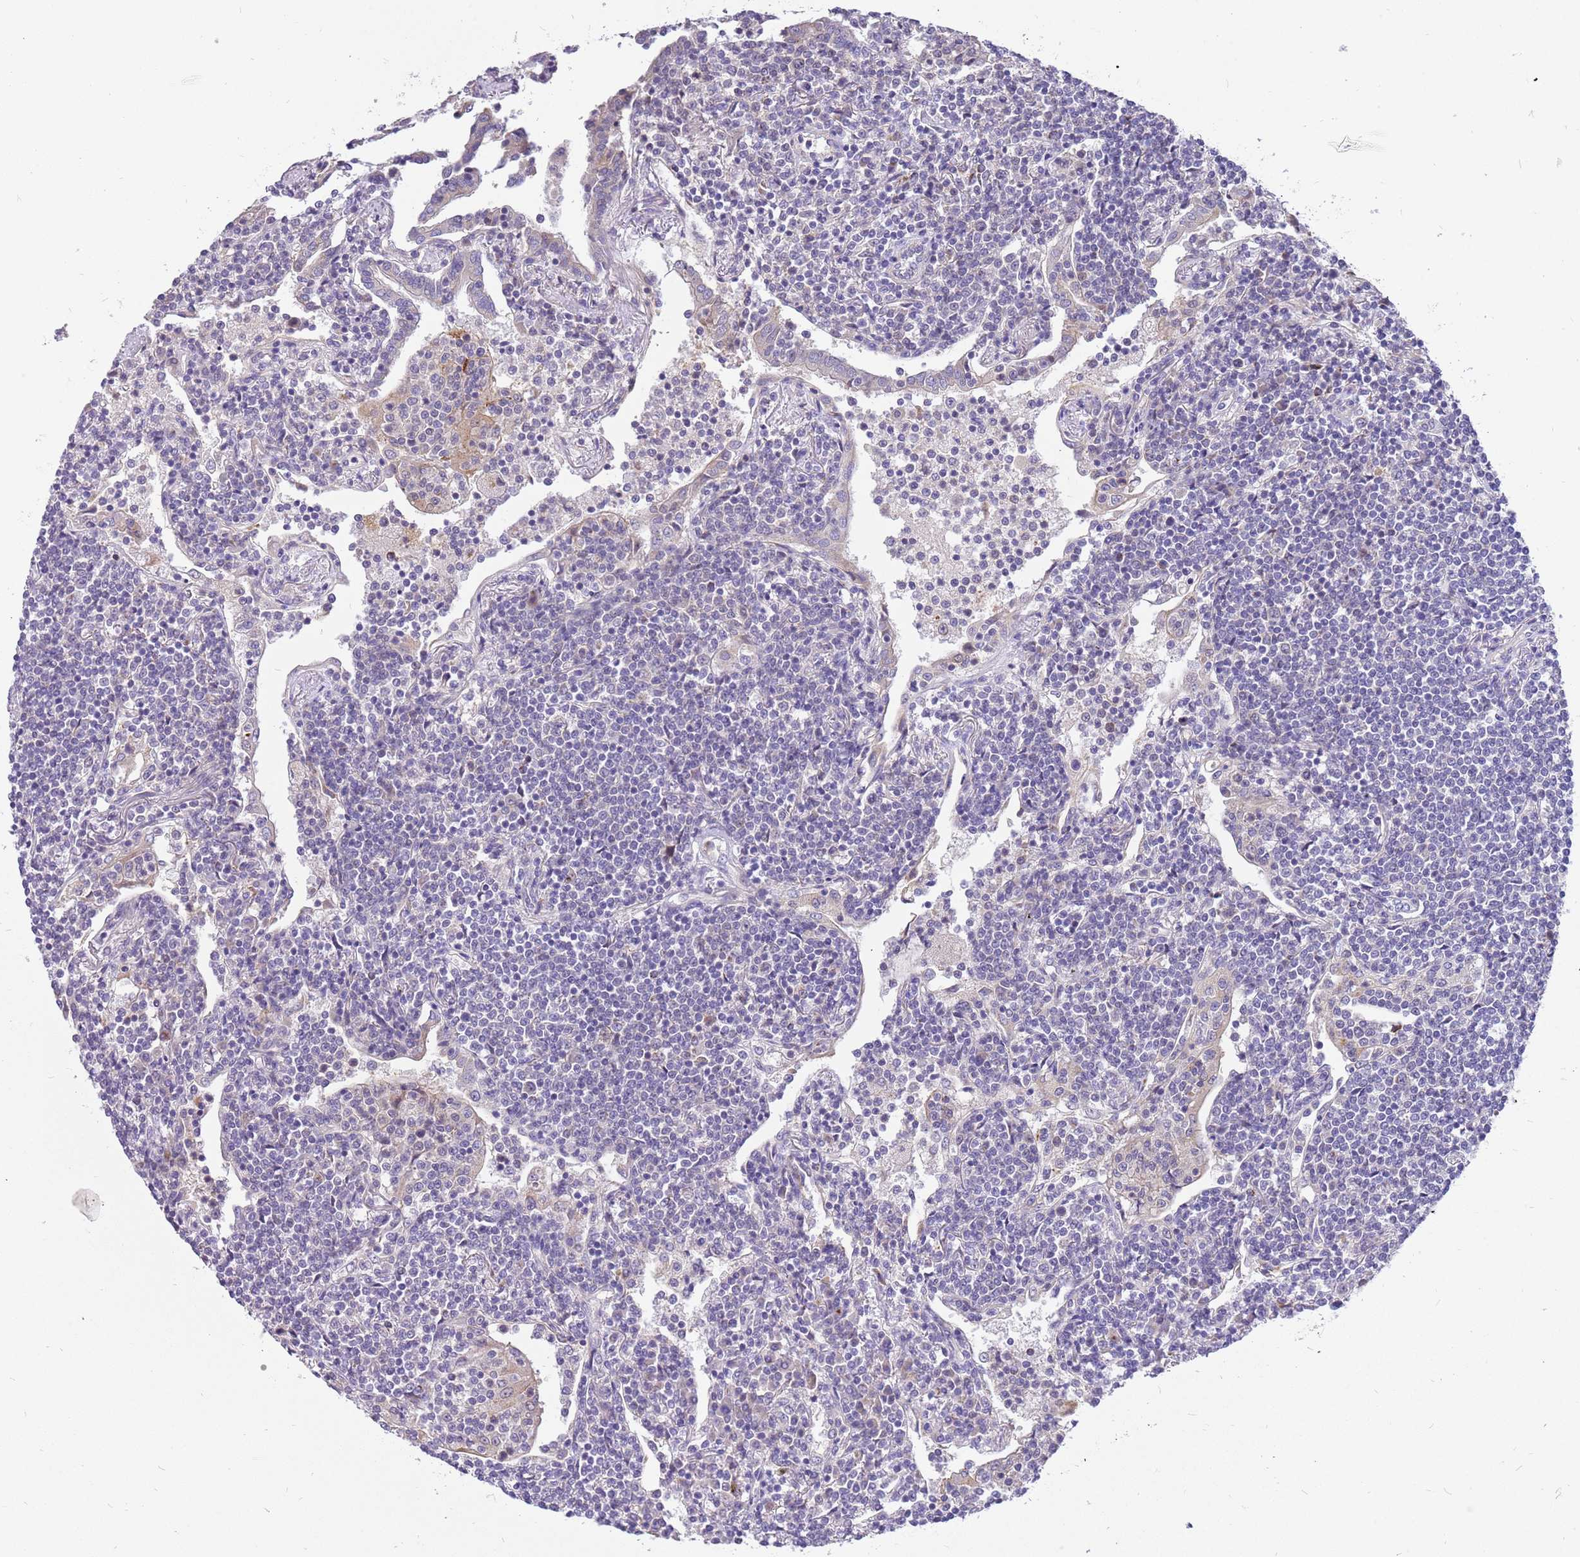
{"staining": {"intensity": "negative", "quantity": "none", "location": "none"}, "tissue": "lymphoma", "cell_type": "Tumor cells", "image_type": "cancer", "snomed": [{"axis": "morphology", "description": "Malignant lymphoma, non-Hodgkin's type, Low grade"}, {"axis": "topography", "description": "Lung"}], "caption": "Protein analysis of lymphoma shows no significant staining in tumor cells.", "gene": "COX17", "patient": {"sex": "female", "age": 71}}